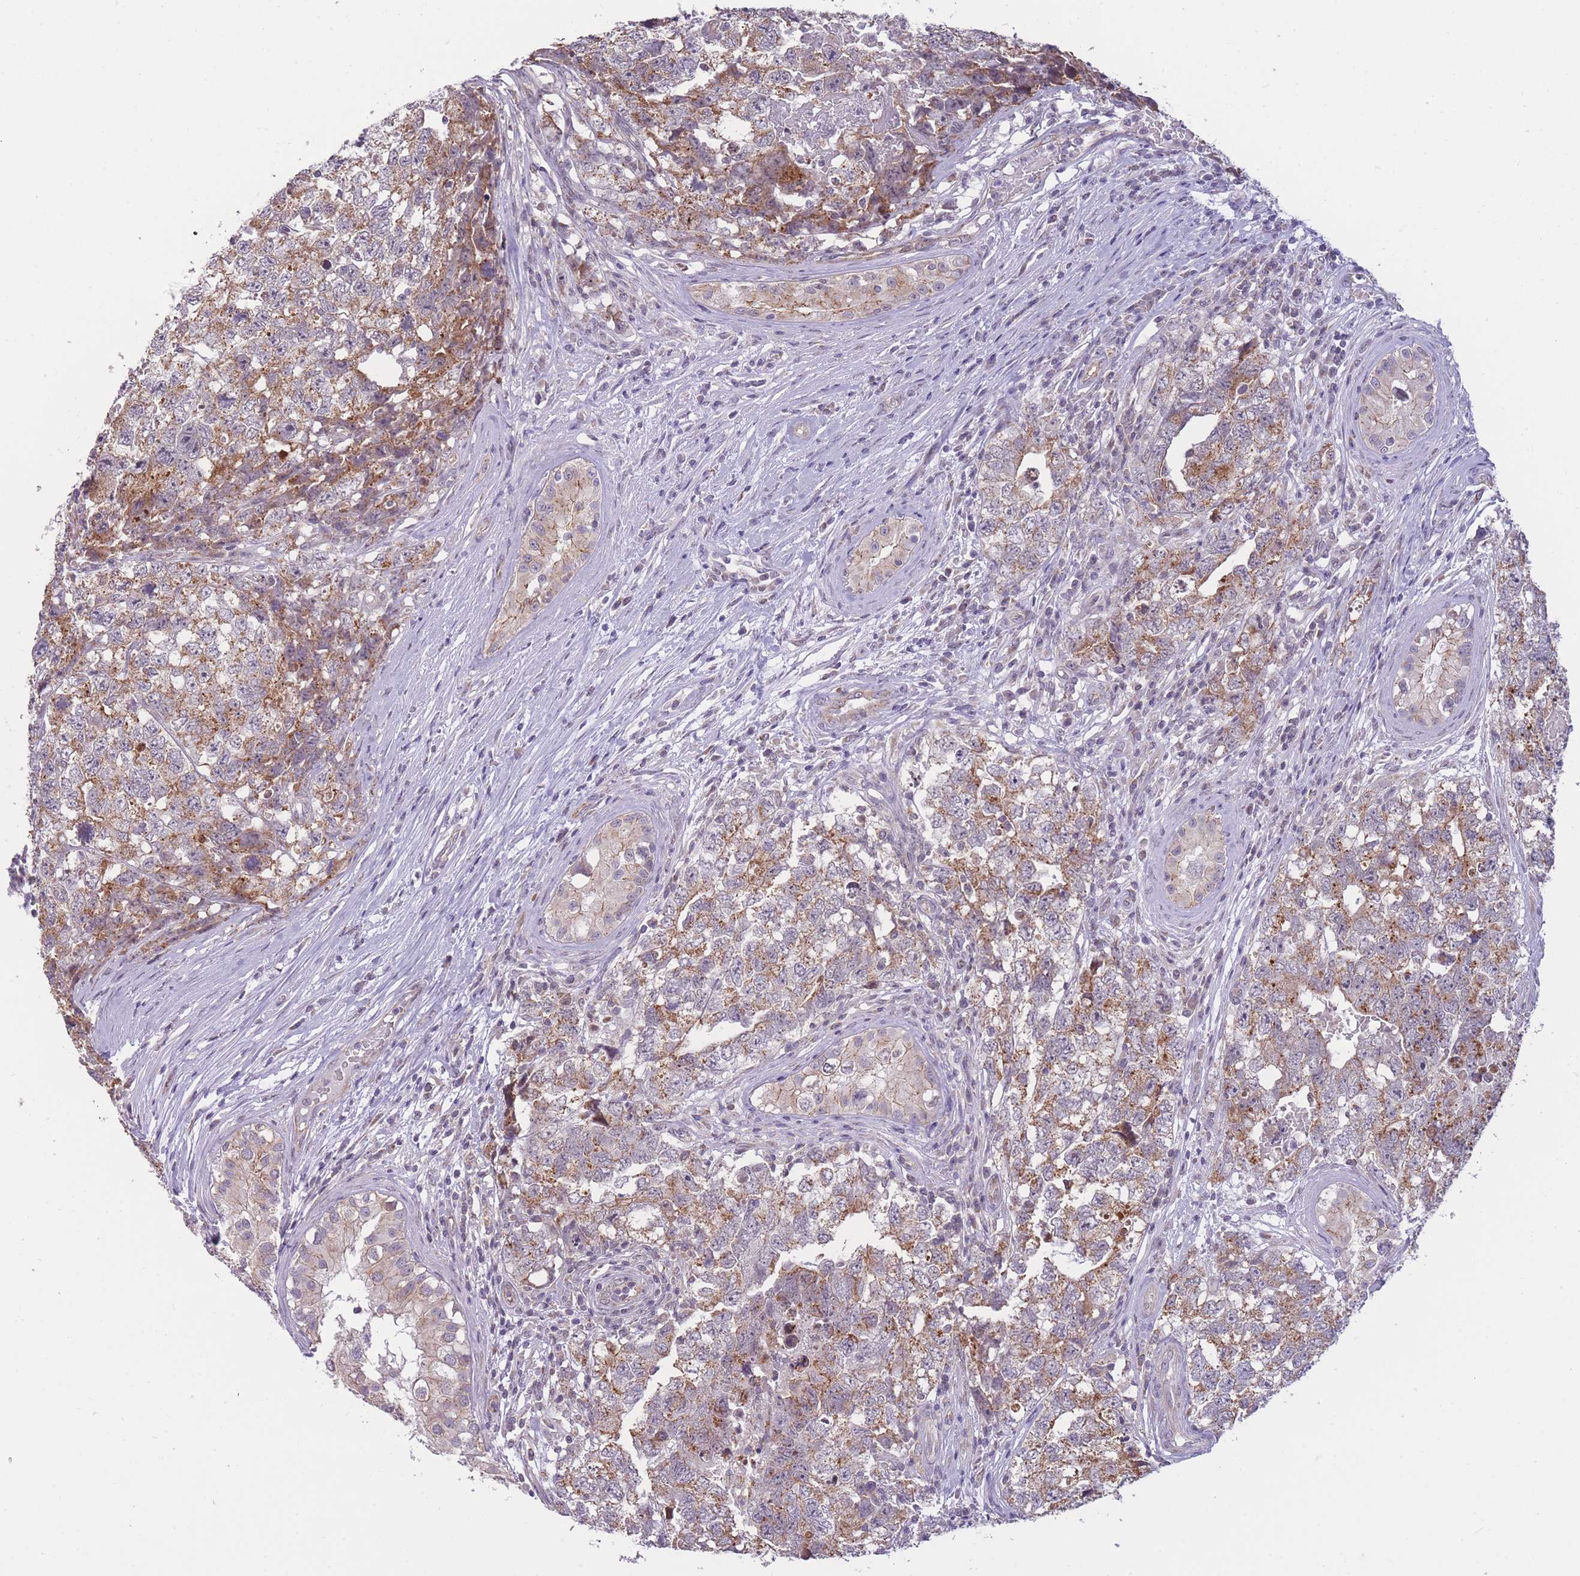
{"staining": {"intensity": "moderate", "quantity": ">75%", "location": "cytoplasmic/membranous"}, "tissue": "testis cancer", "cell_type": "Tumor cells", "image_type": "cancer", "snomed": [{"axis": "morphology", "description": "Carcinoma, Embryonal, NOS"}, {"axis": "topography", "description": "Testis"}], "caption": "This photomicrograph exhibits immunohistochemistry staining of human testis embryonal carcinoma, with medium moderate cytoplasmic/membranous staining in approximately >75% of tumor cells.", "gene": "MRPS18C", "patient": {"sex": "male", "age": 22}}